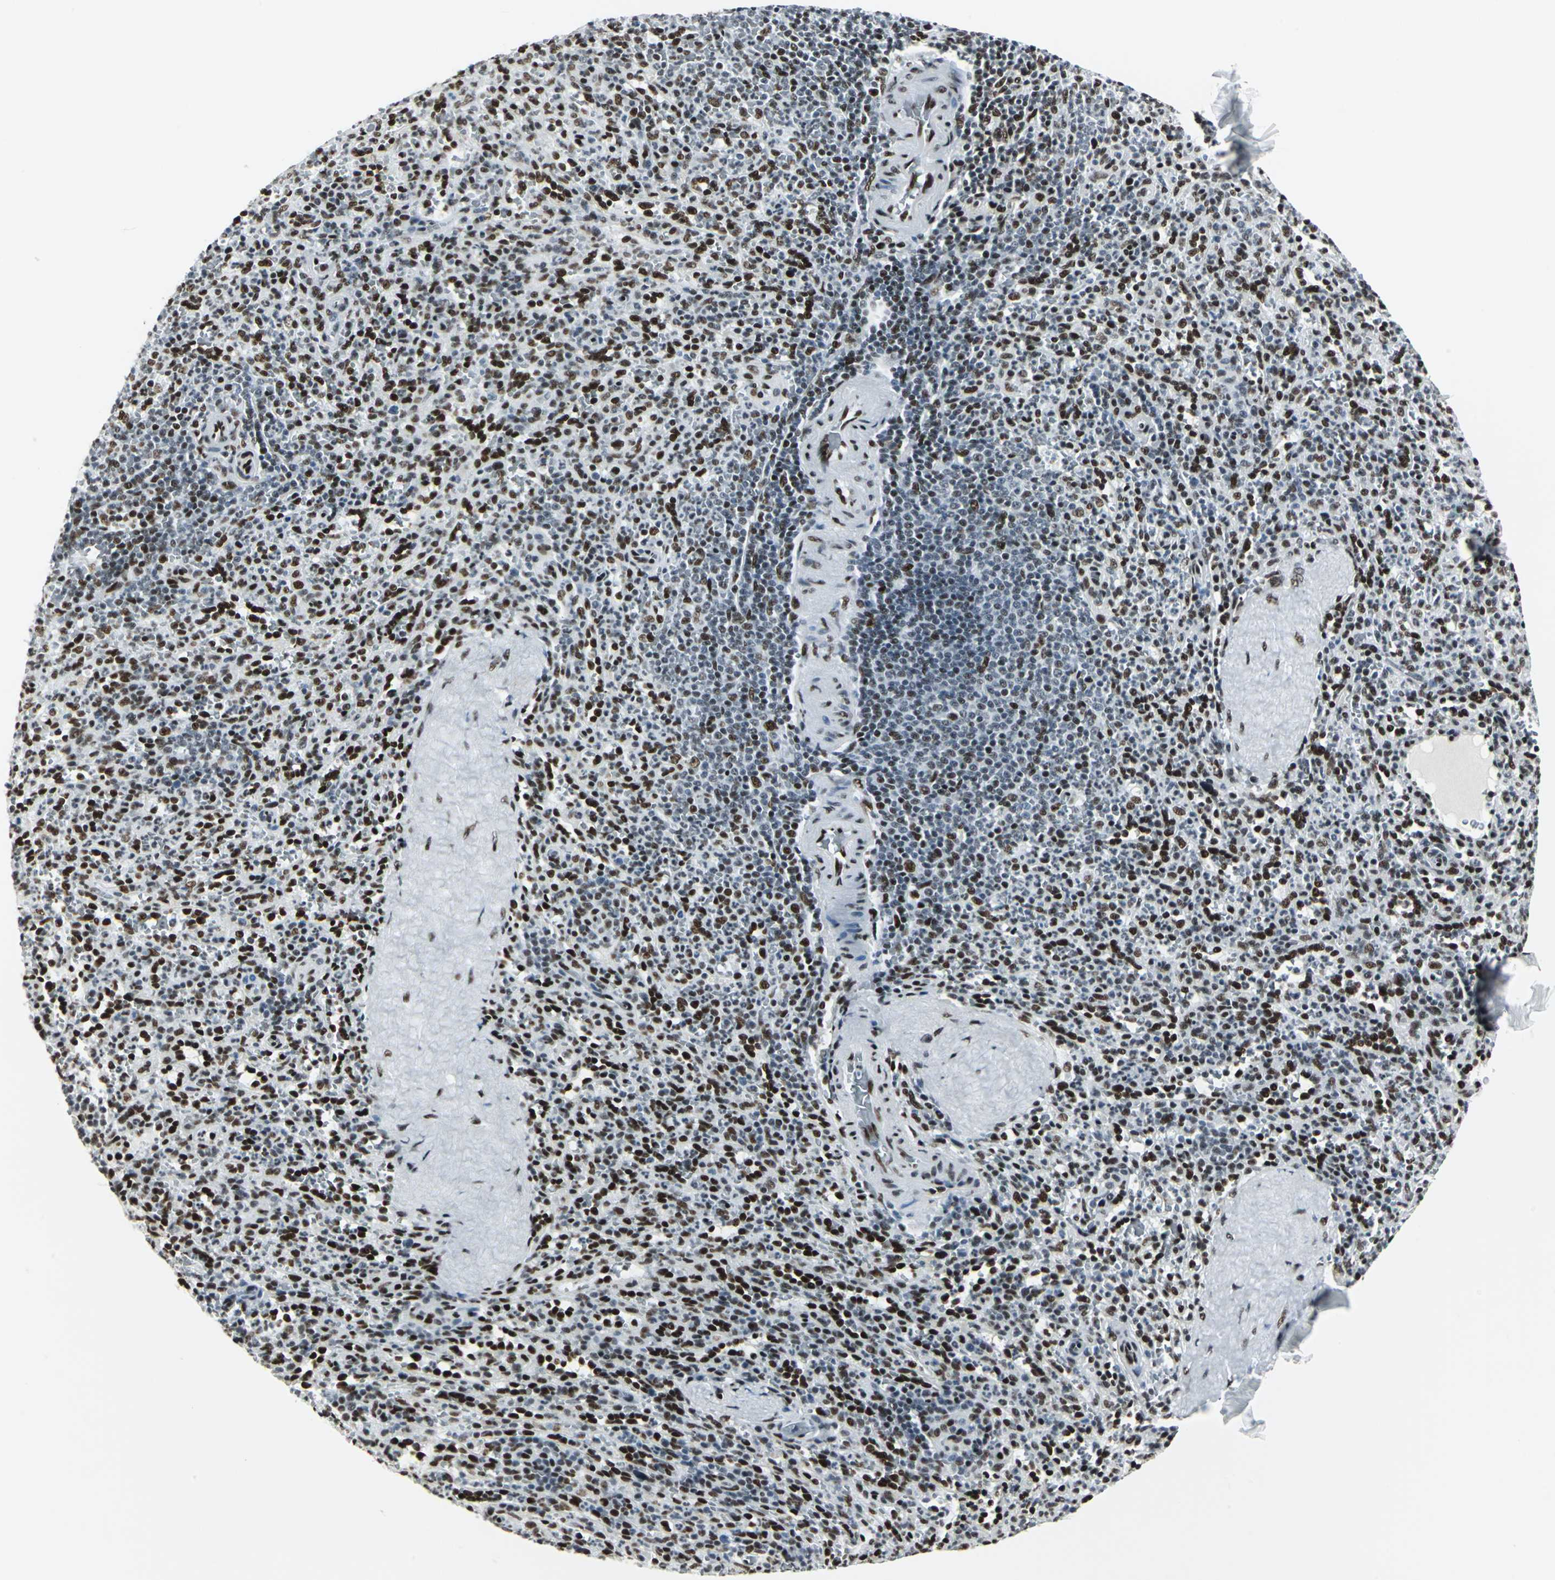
{"staining": {"intensity": "strong", "quantity": "25%-75%", "location": "nuclear"}, "tissue": "spleen", "cell_type": "Cells in red pulp", "image_type": "normal", "snomed": [{"axis": "morphology", "description": "Normal tissue, NOS"}, {"axis": "topography", "description": "Spleen"}], "caption": "Immunohistochemical staining of benign human spleen displays strong nuclear protein positivity in approximately 25%-75% of cells in red pulp.", "gene": "HDAC2", "patient": {"sex": "male", "age": 36}}